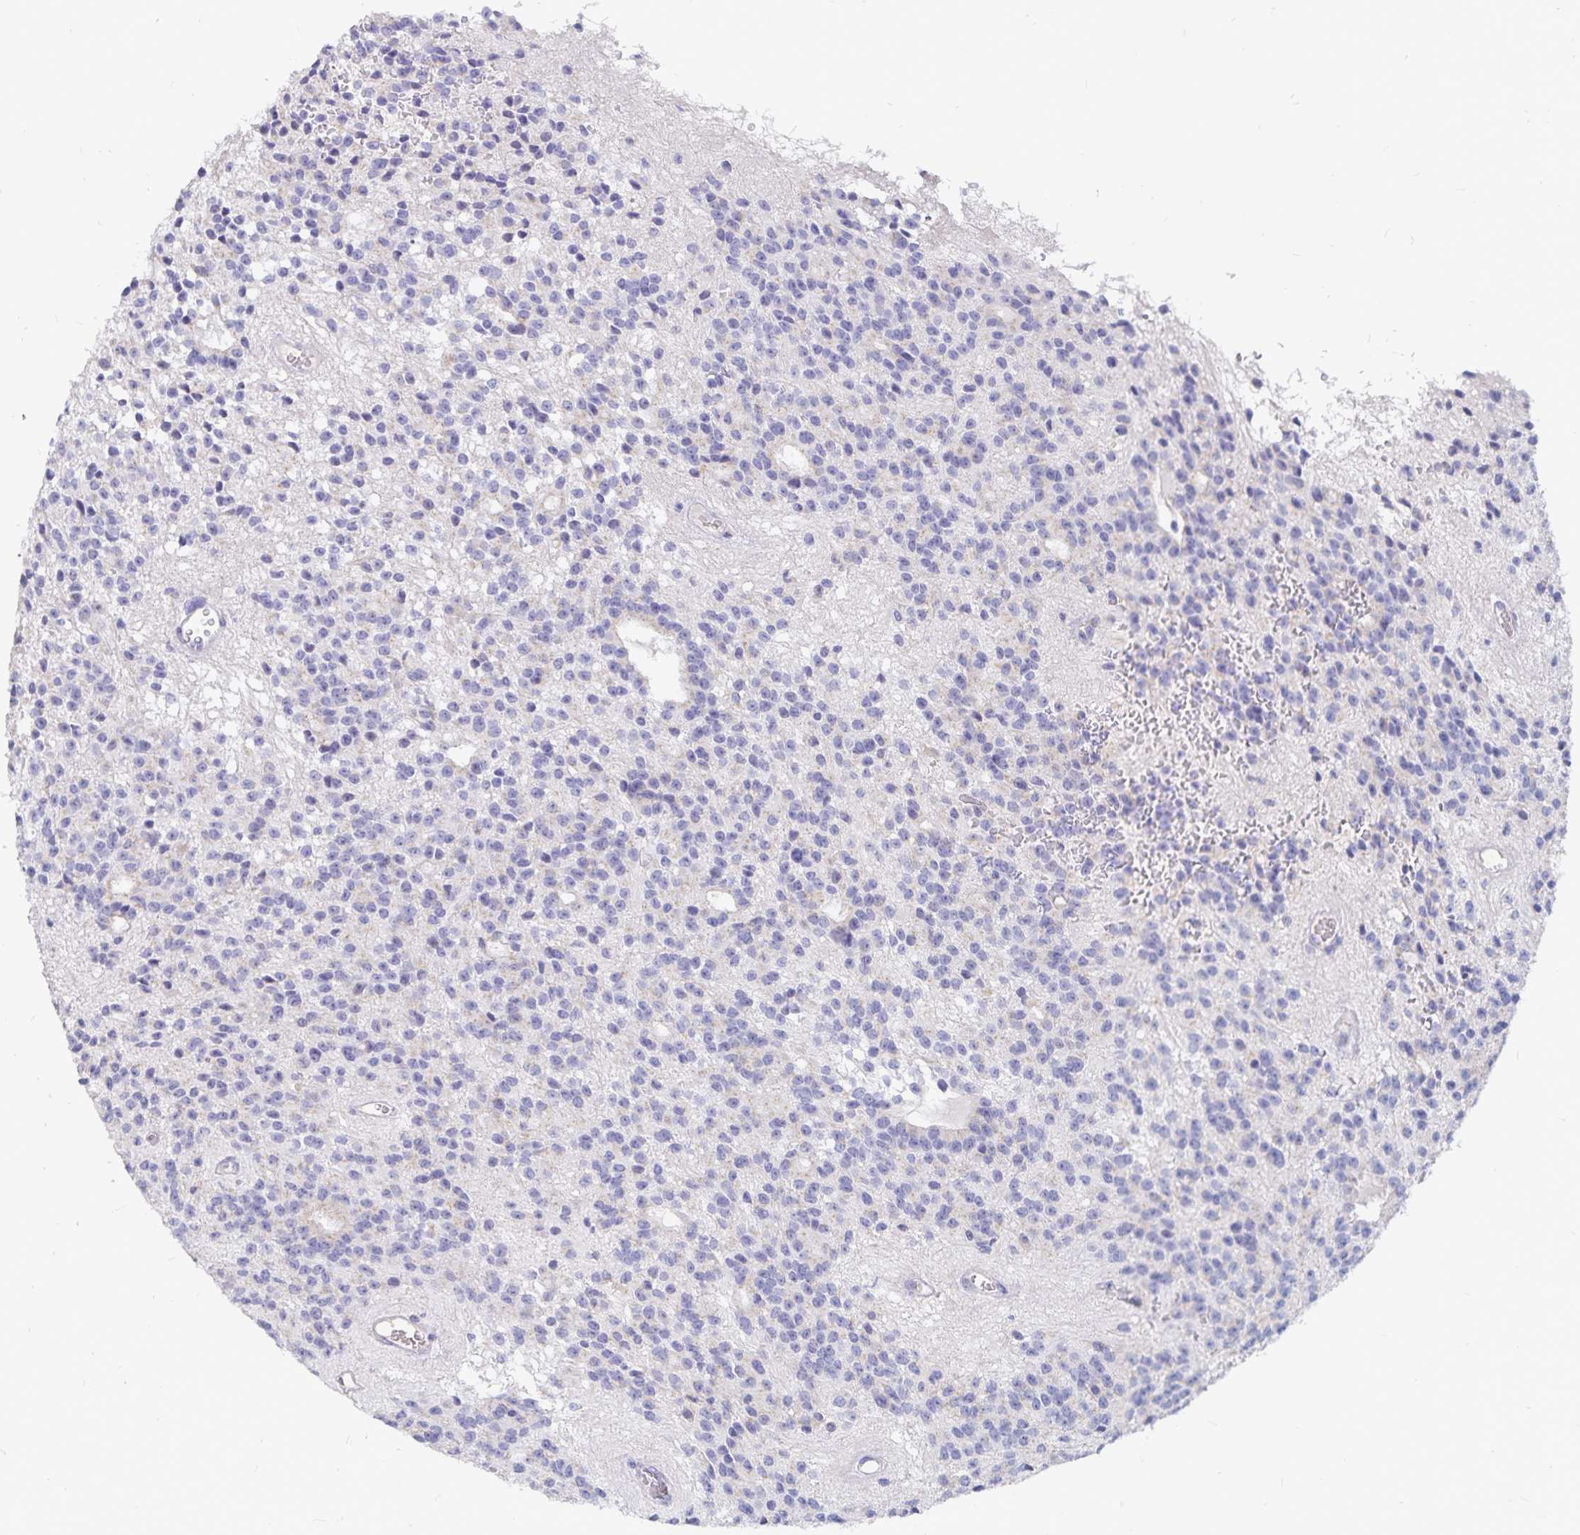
{"staining": {"intensity": "negative", "quantity": "none", "location": "none"}, "tissue": "glioma", "cell_type": "Tumor cells", "image_type": "cancer", "snomed": [{"axis": "morphology", "description": "Glioma, malignant, Low grade"}, {"axis": "topography", "description": "Brain"}], "caption": "High magnification brightfield microscopy of malignant low-grade glioma stained with DAB (3,3'-diaminobenzidine) (brown) and counterstained with hematoxylin (blue): tumor cells show no significant positivity. (DAB (3,3'-diaminobenzidine) immunohistochemistry, high magnification).", "gene": "PKHD1", "patient": {"sex": "male", "age": 31}}